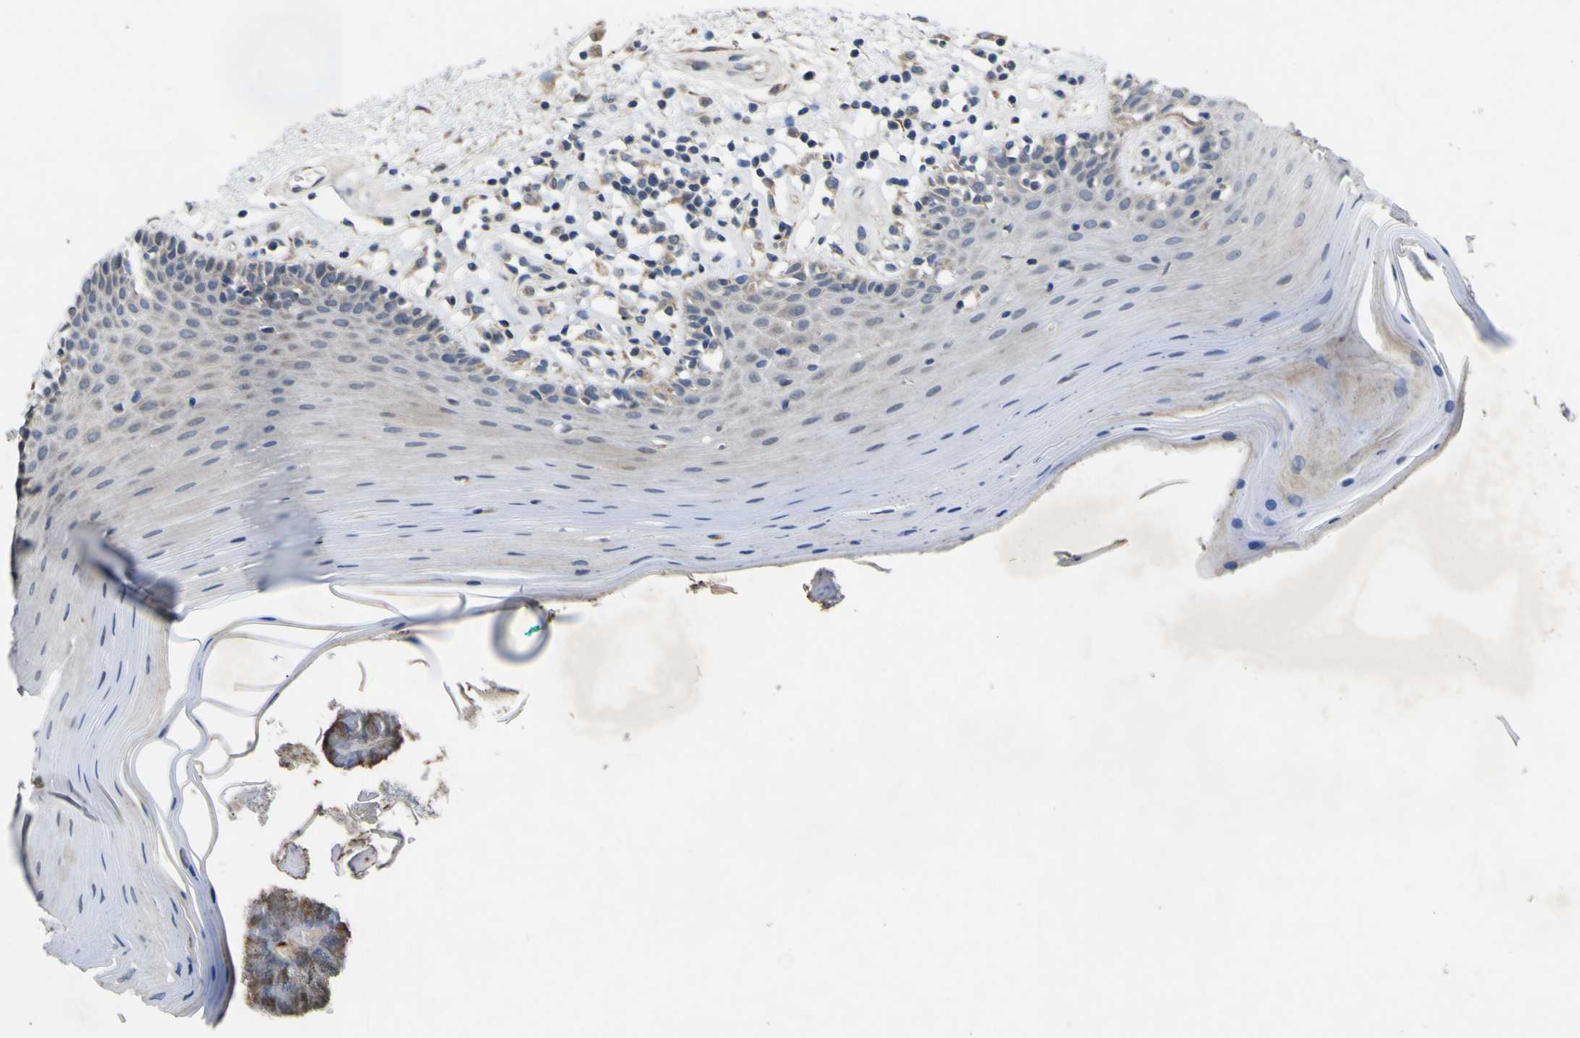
{"staining": {"intensity": "weak", "quantity": "<25%", "location": "cytoplasmic/membranous"}, "tissue": "oral mucosa", "cell_type": "Squamous epithelial cells", "image_type": "normal", "snomed": [{"axis": "morphology", "description": "Normal tissue, NOS"}, {"axis": "topography", "description": "Skeletal muscle"}, {"axis": "topography", "description": "Oral tissue"}], "caption": "Protein analysis of unremarkable oral mucosa displays no significant staining in squamous epithelial cells. (DAB (3,3'-diaminobenzidine) immunohistochemistry visualized using brightfield microscopy, high magnification).", "gene": "IRAK2", "patient": {"sex": "male", "age": 58}}